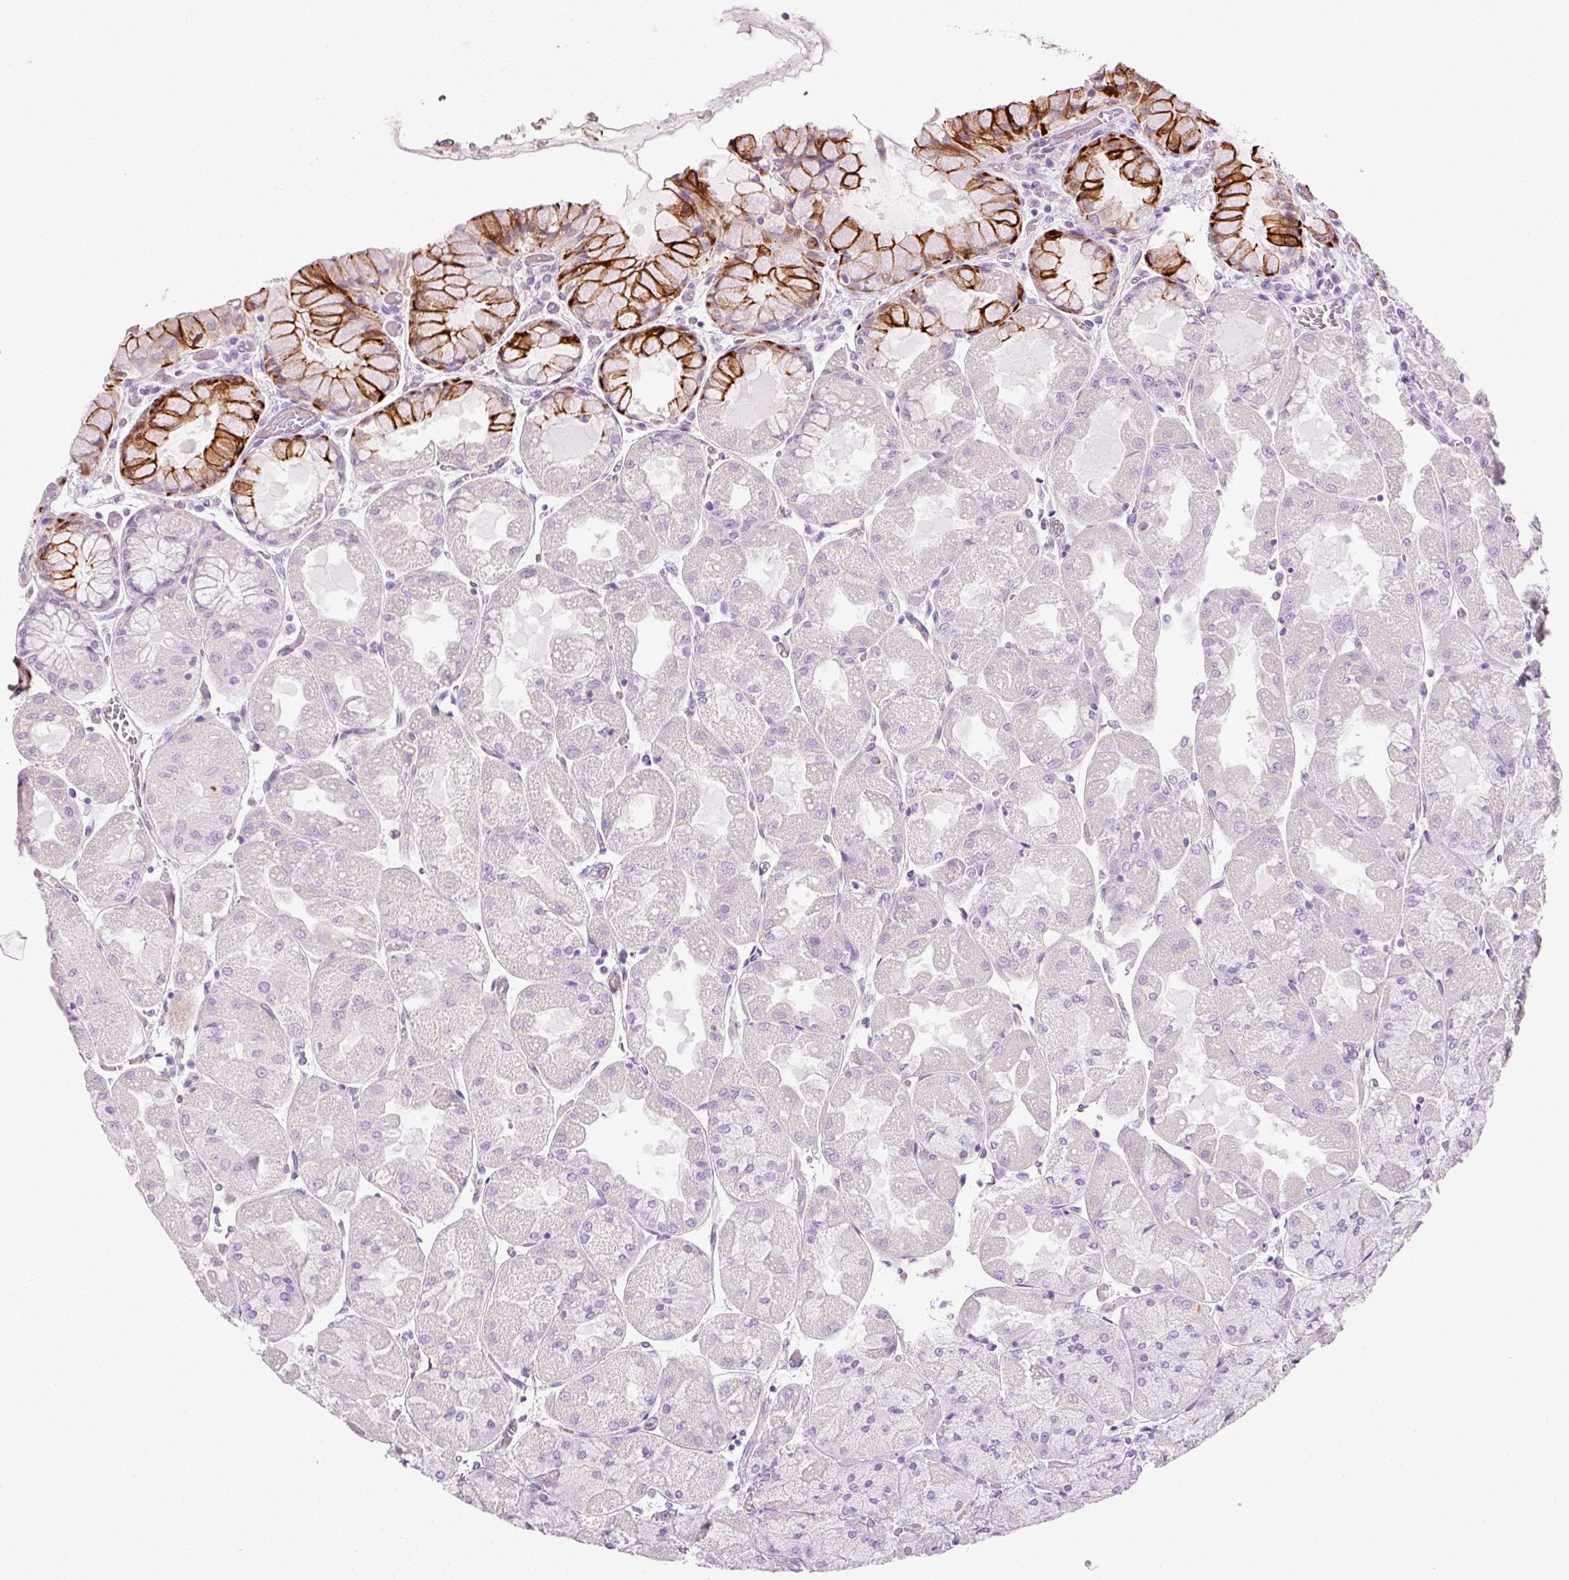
{"staining": {"intensity": "strong", "quantity": "<25%", "location": "cytoplasmic/membranous,nuclear"}, "tissue": "stomach", "cell_type": "Glandular cells", "image_type": "normal", "snomed": [{"axis": "morphology", "description": "Normal tissue, NOS"}, {"axis": "topography", "description": "Stomach"}], "caption": "DAB immunohistochemical staining of normal human stomach displays strong cytoplasmic/membranous,nuclear protein staining in approximately <25% of glandular cells. (Brightfield microscopy of DAB IHC at high magnification).", "gene": "ANKRD20A1", "patient": {"sex": "female", "age": 61}}